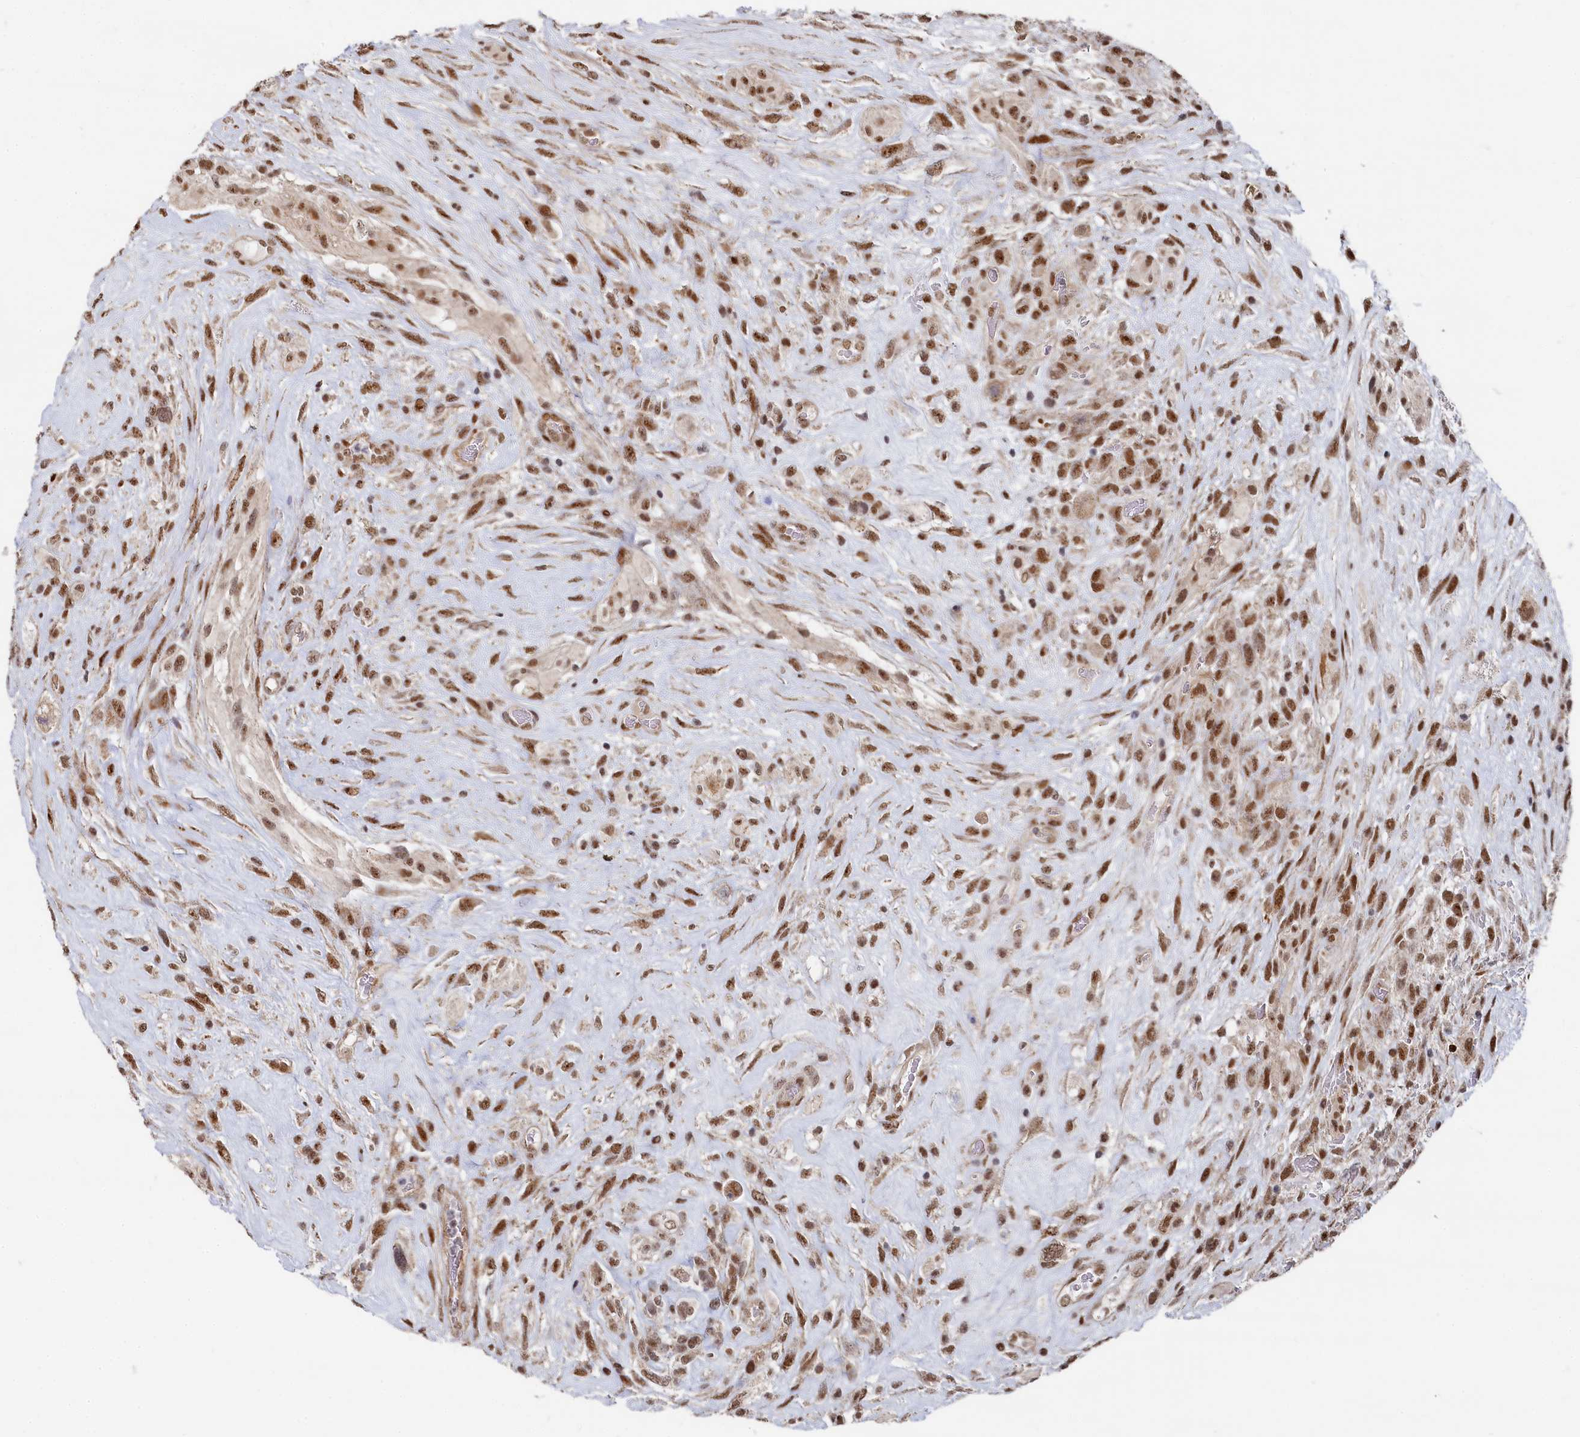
{"staining": {"intensity": "moderate", "quantity": ">75%", "location": "nuclear"}, "tissue": "glioma", "cell_type": "Tumor cells", "image_type": "cancer", "snomed": [{"axis": "morphology", "description": "Glioma, malignant, High grade"}, {"axis": "topography", "description": "Brain"}], "caption": "Malignant high-grade glioma tissue exhibits moderate nuclear expression in about >75% of tumor cells", "gene": "BUB3", "patient": {"sex": "male", "age": 61}}